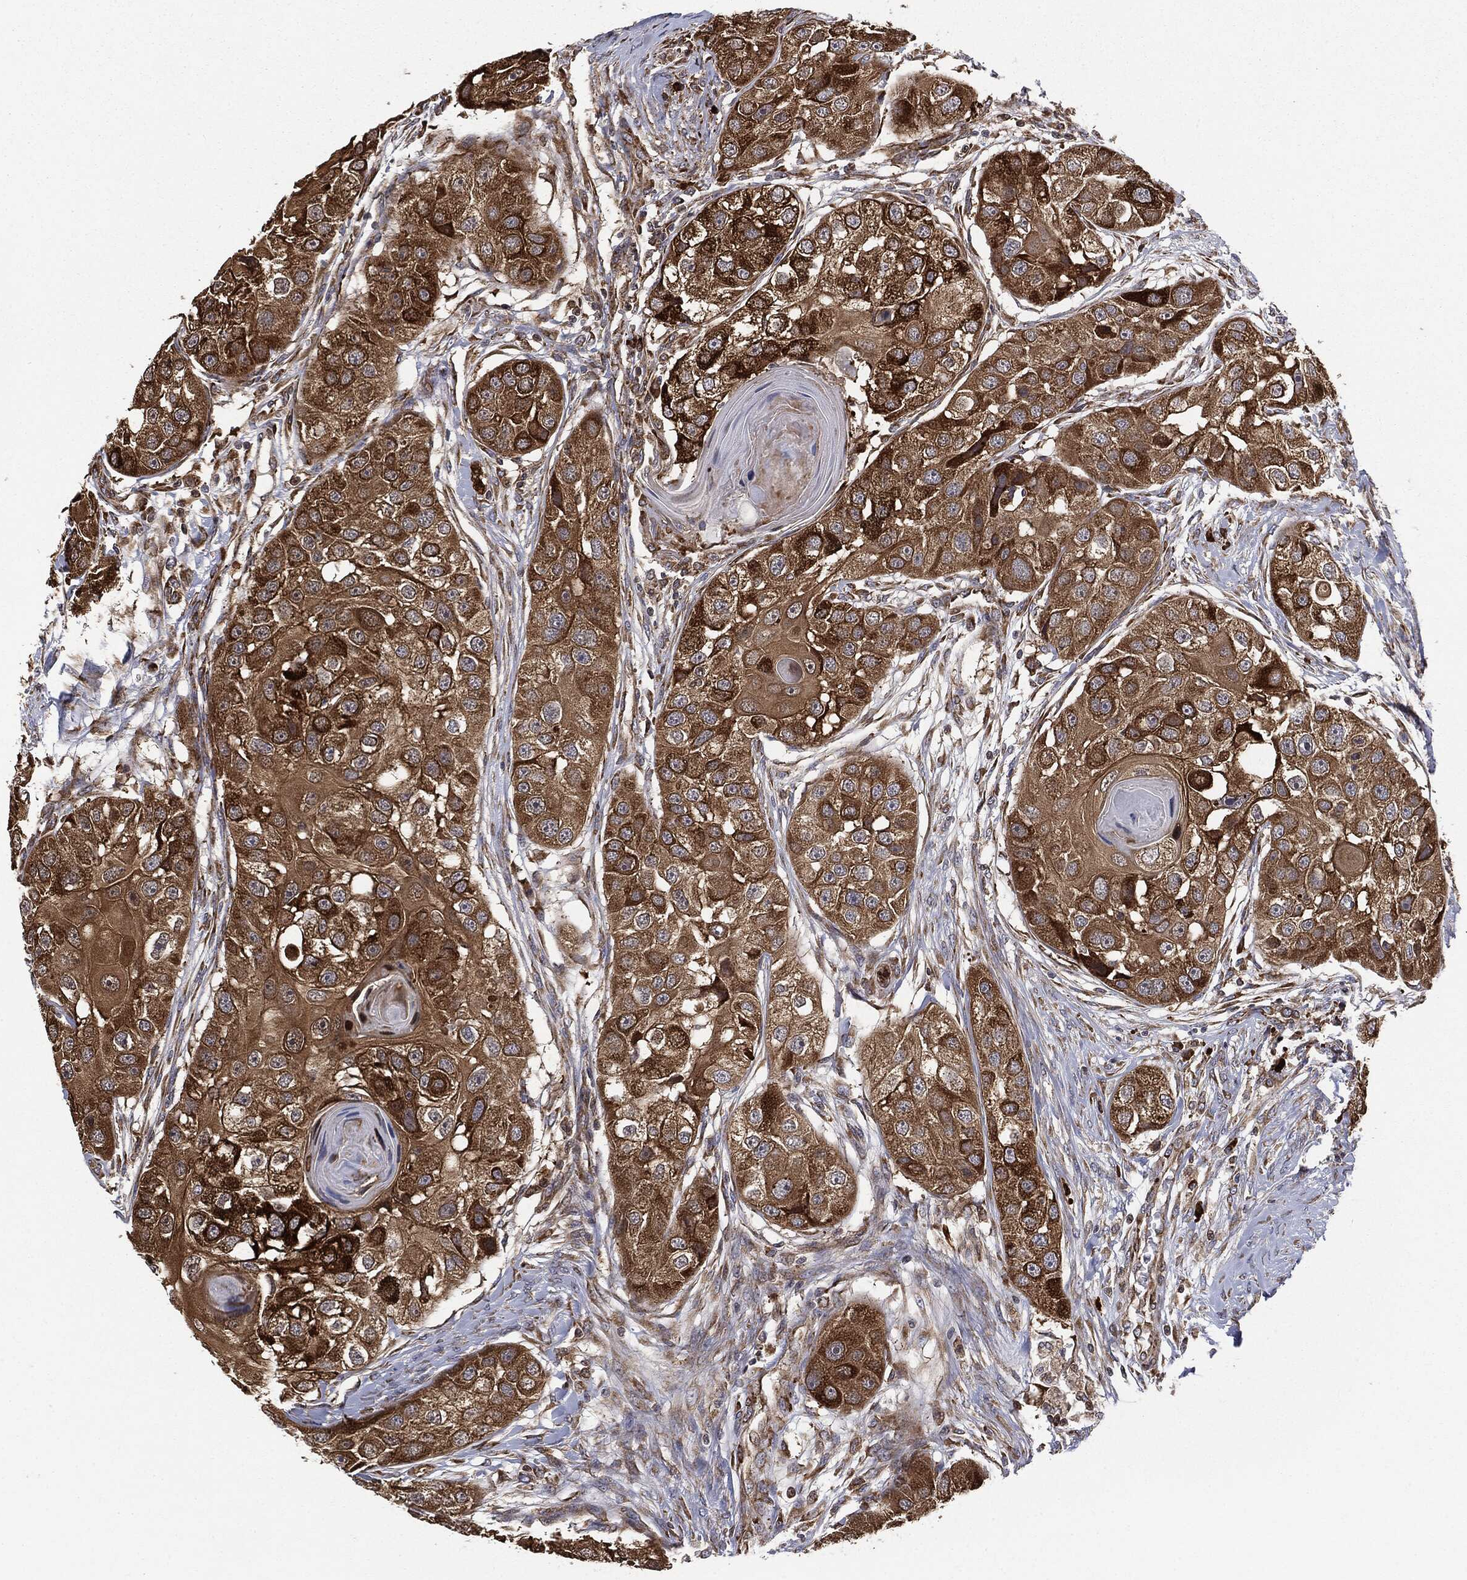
{"staining": {"intensity": "strong", "quantity": ">75%", "location": "cytoplasmic/membranous"}, "tissue": "head and neck cancer", "cell_type": "Tumor cells", "image_type": "cancer", "snomed": [{"axis": "morphology", "description": "Normal tissue, NOS"}, {"axis": "morphology", "description": "Squamous cell carcinoma, NOS"}, {"axis": "topography", "description": "Skeletal muscle"}, {"axis": "topography", "description": "Head-Neck"}], "caption": "Human head and neck cancer stained with a brown dye demonstrates strong cytoplasmic/membranous positive expression in about >75% of tumor cells.", "gene": "CYLD", "patient": {"sex": "male", "age": 51}}